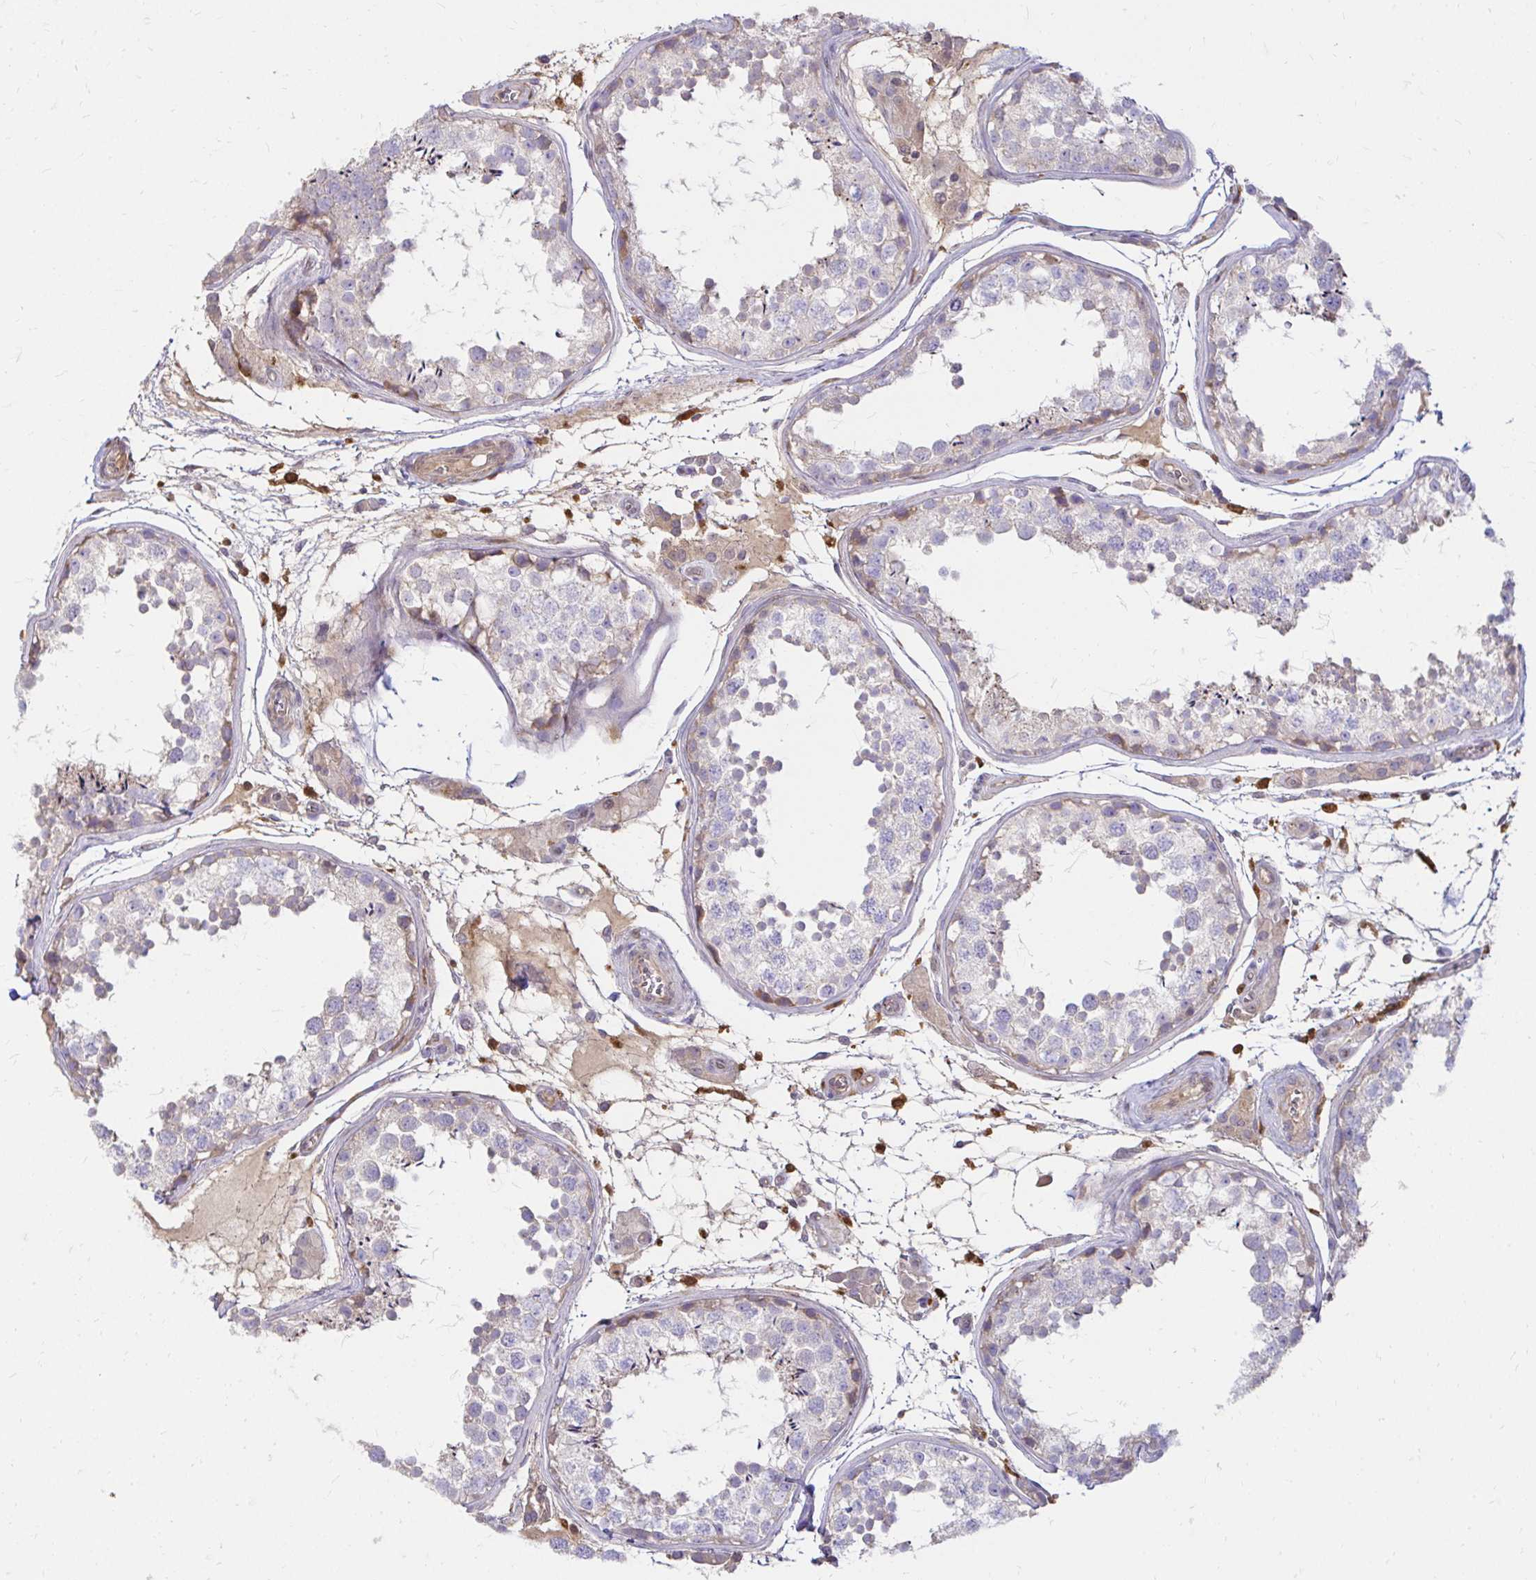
{"staining": {"intensity": "weak", "quantity": "<25%", "location": "cytoplasmic/membranous"}, "tissue": "testis", "cell_type": "Cells in seminiferous ducts", "image_type": "normal", "snomed": [{"axis": "morphology", "description": "Normal tissue, NOS"}, {"axis": "topography", "description": "Testis"}], "caption": "Testis stained for a protein using immunohistochemistry (IHC) reveals no positivity cells in seminiferous ducts.", "gene": "PYCARD", "patient": {"sex": "male", "age": 29}}